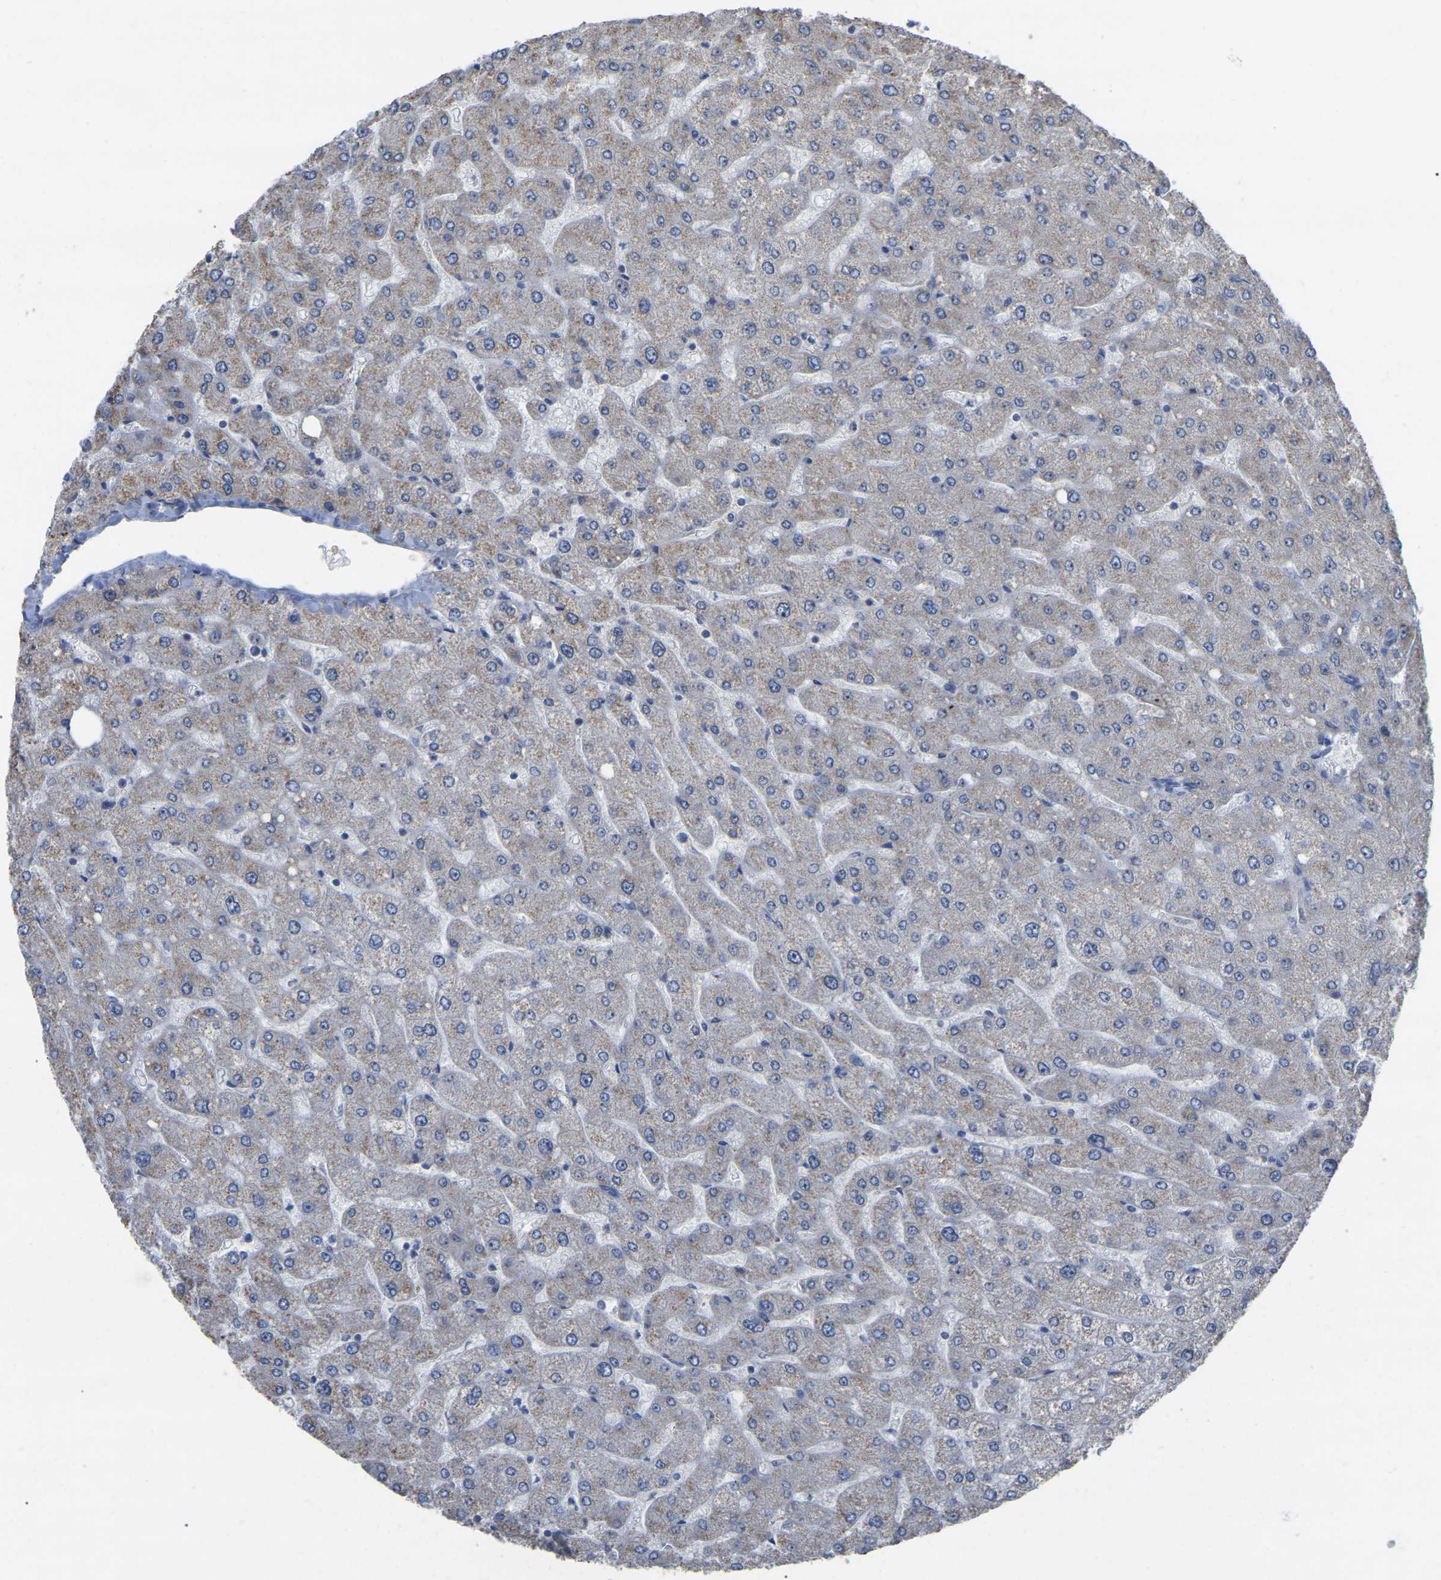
{"staining": {"intensity": "negative", "quantity": "none", "location": "none"}, "tissue": "liver", "cell_type": "Cholangiocytes", "image_type": "normal", "snomed": [{"axis": "morphology", "description": "Normal tissue, NOS"}, {"axis": "topography", "description": "Liver"}], "caption": "This is a micrograph of immunohistochemistry staining of normal liver, which shows no positivity in cholangiocytes. (Stains: DAB immunohistochemistry (IHC) with hematoxylin counter stain, Microscopy: brightfield microscopy at high magnification).", "gene": "NOP53", "patient": {"sex": "male", "age": 55}}